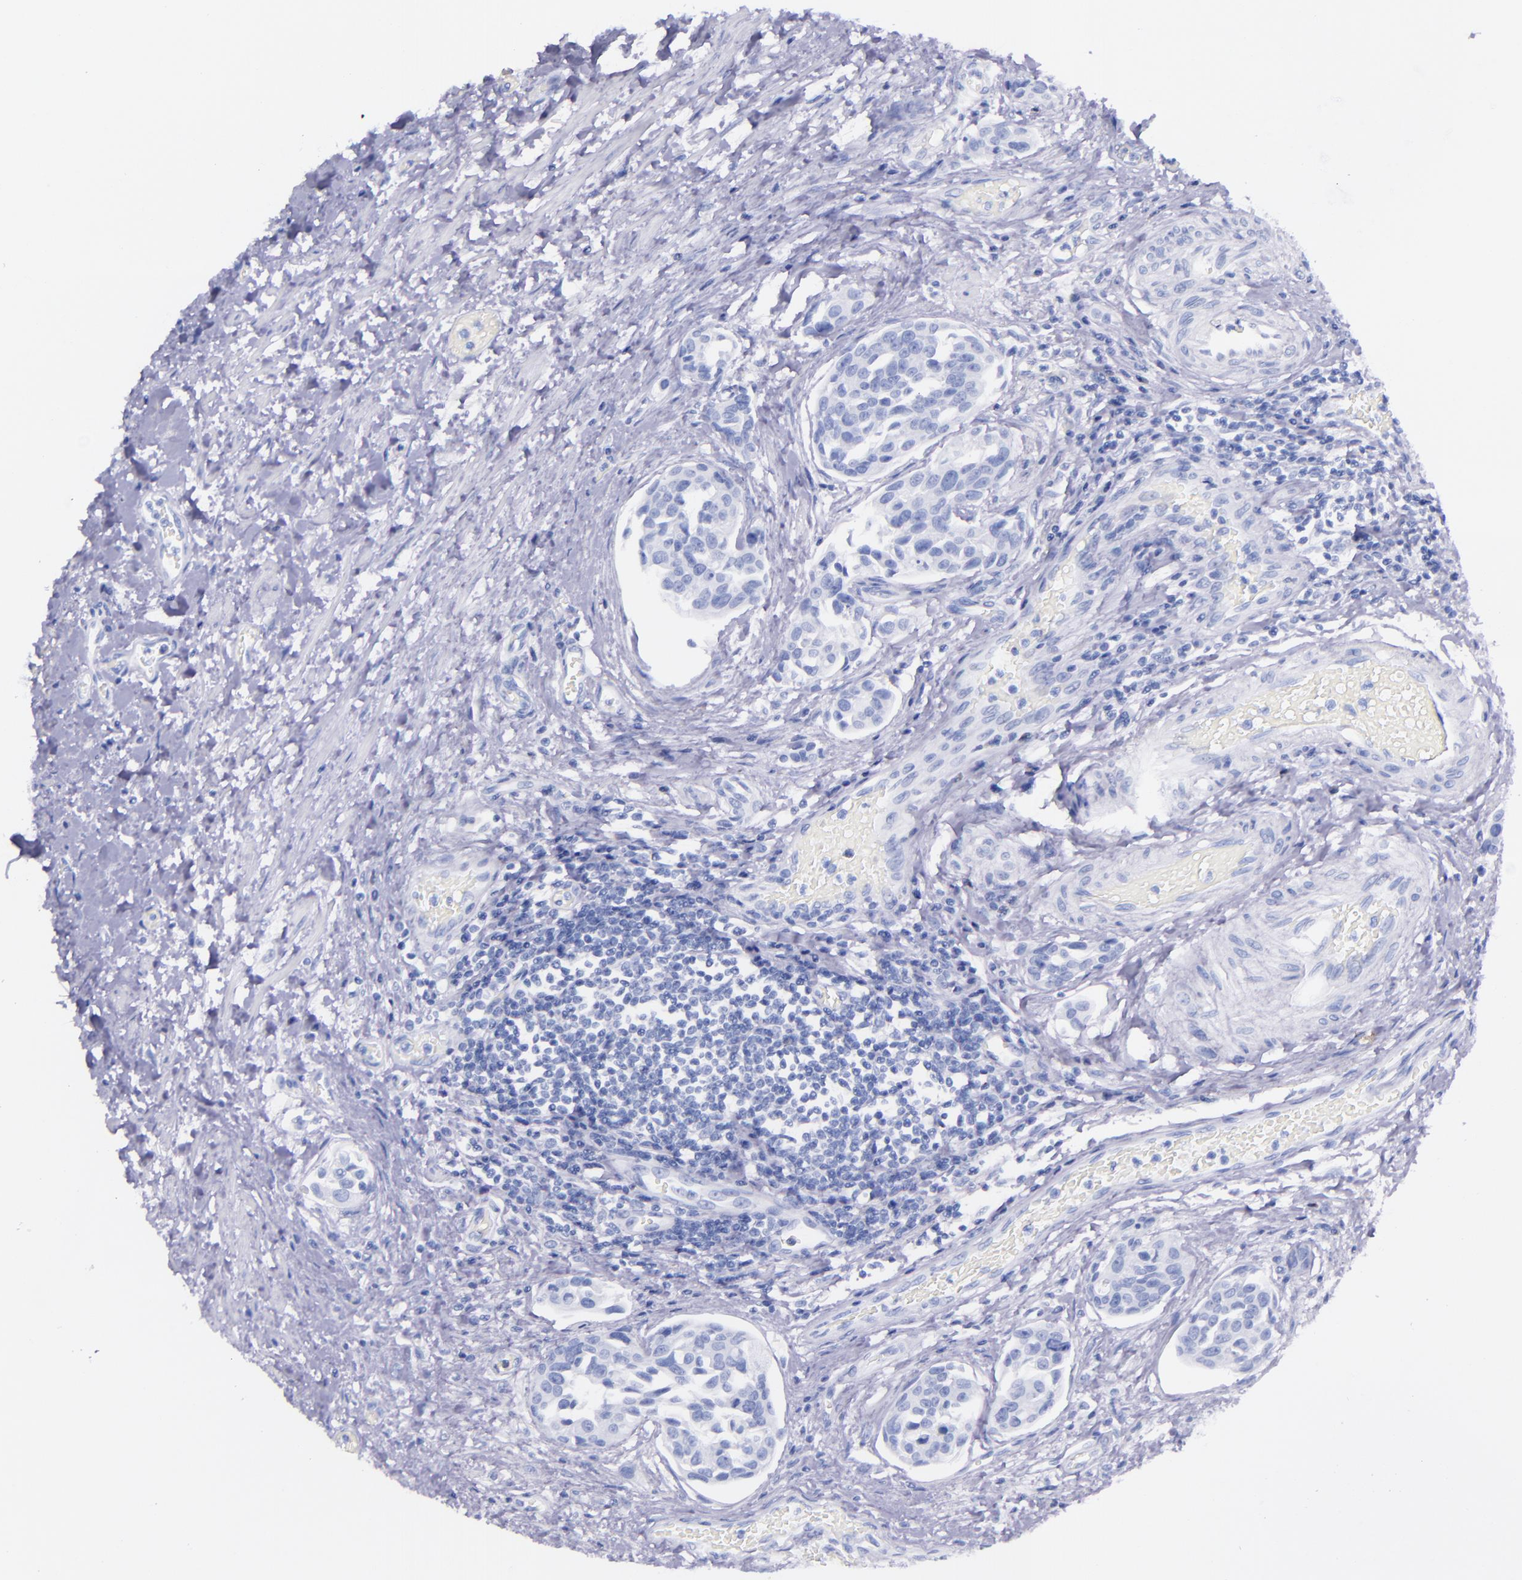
{"staining": {"intensity": "negative", "quantity": "none", "location": "none"}, "tissue": "urothelial cancer", "cell_type": "Tumor cells", "image_type": "cancer", "snomed": [{"axis": "morphology", "description": "Urothelial carcinoma, High grade"}, {"axis": "topography", "description": "Urinary bladder"}], "caption": "Immunohistochemistry micrograph of neoplastic tissue: urothelial carcinoma (high-grade) stained with DAB shows no significant protein positivity in tumor cells. The staining was performed using DAB to visualize the protein expression in brown, while the nuclei were stained in blue with hematoxylin (Magnification: 20x).", "gene": "LAG3", "patient": {"sex": "male", "age": 78}}